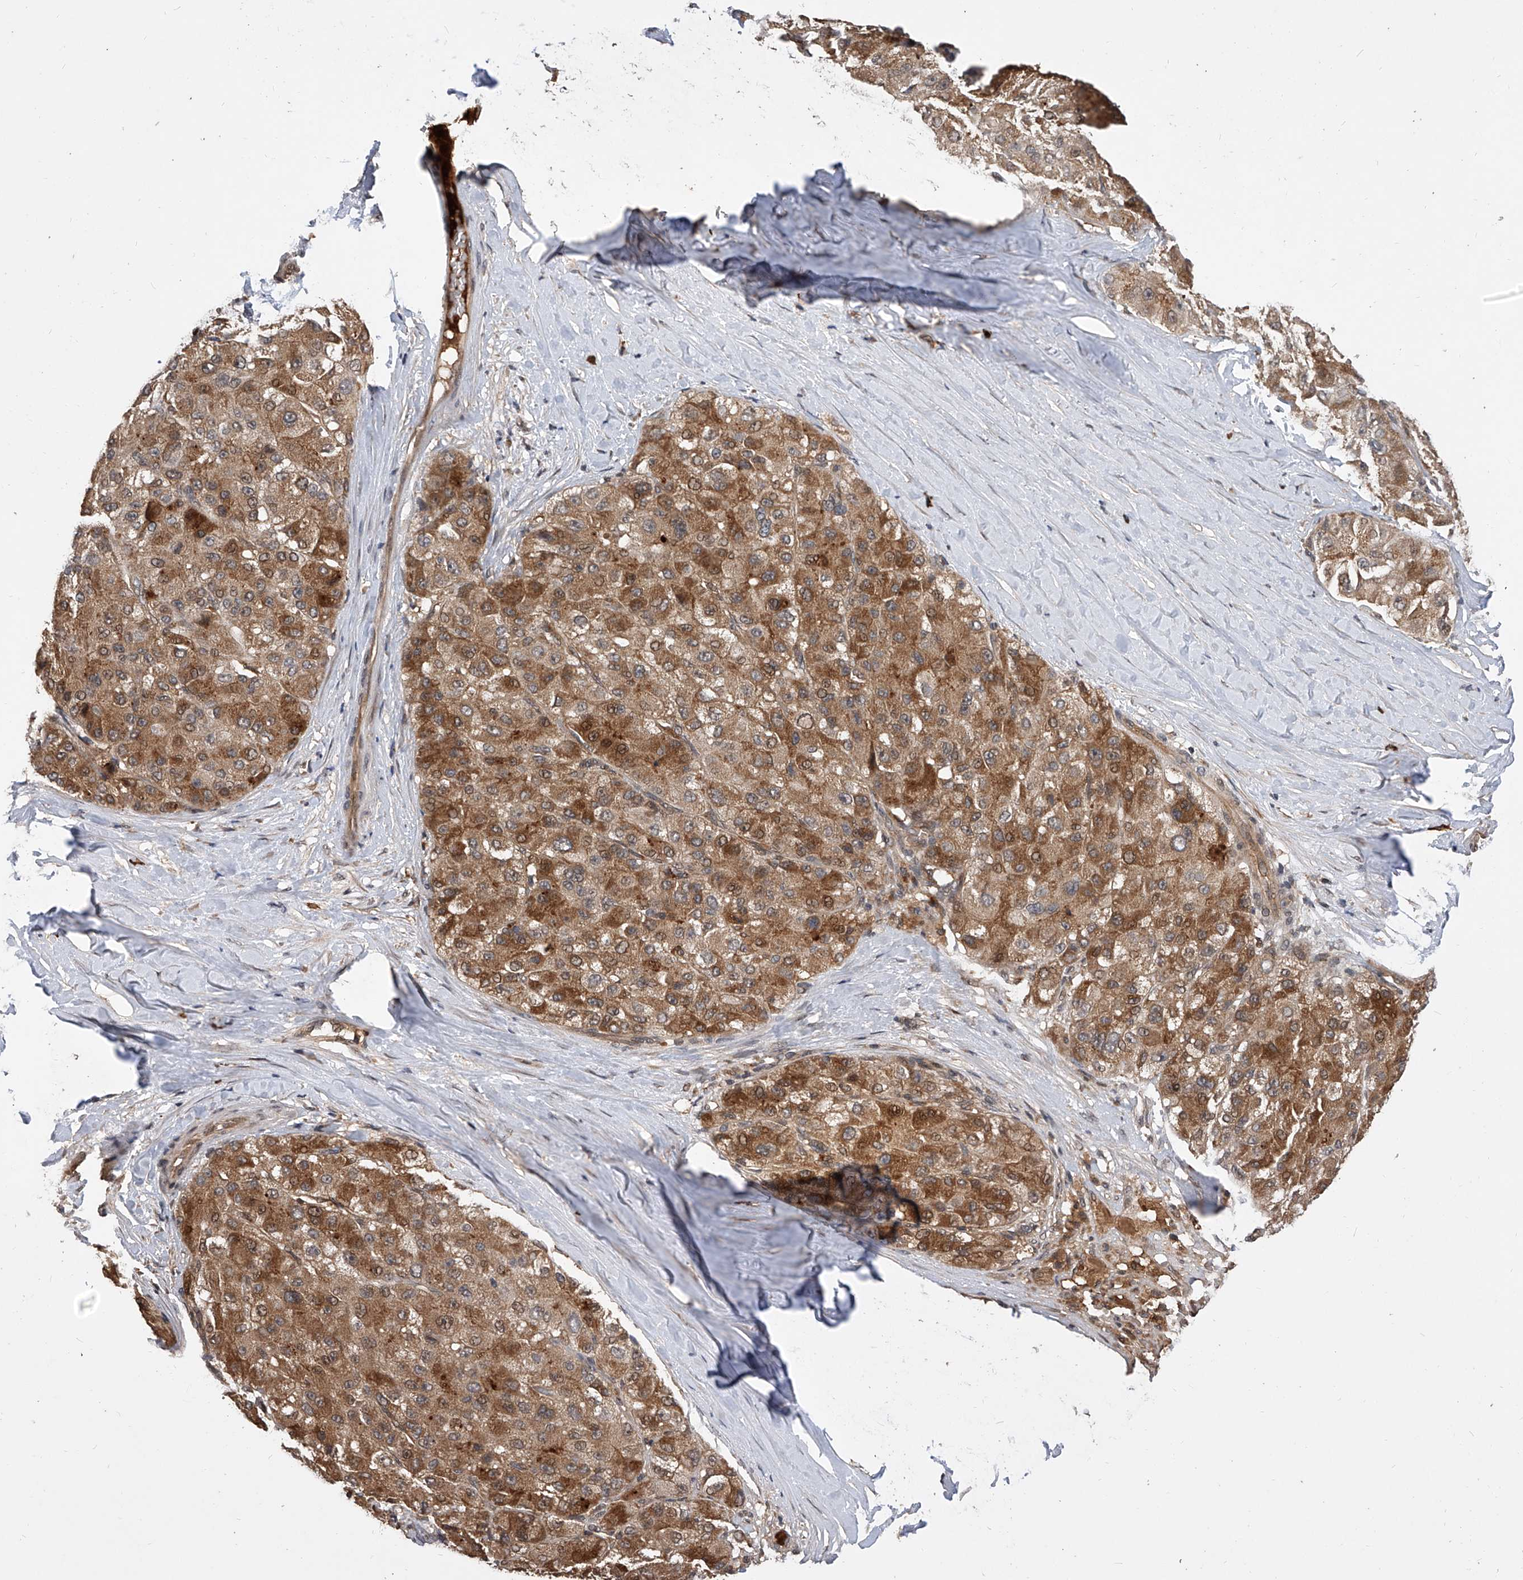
{"staining": {"intensity": "moderate", "quantity": ">75%", "location": "cytoplasmic/membranous"}, "tissue": "liver cancer", "cell_type": "Tumor cells", "image_type": "cancer", "snomed": [{"axis": "morphology", "description": "Carcinoma, Hepatocellular, NOS"}, {"axis": "topography", "description": "Liver"}], "caption": "A micrograph of human hepatocellular carcinoma (liver) stained for a protein reveals moderate cytoplasmic/membranous brown staining in tumor cells.", "gene": "CFAP410", "patient": {"sex": "male", "age": 80}}